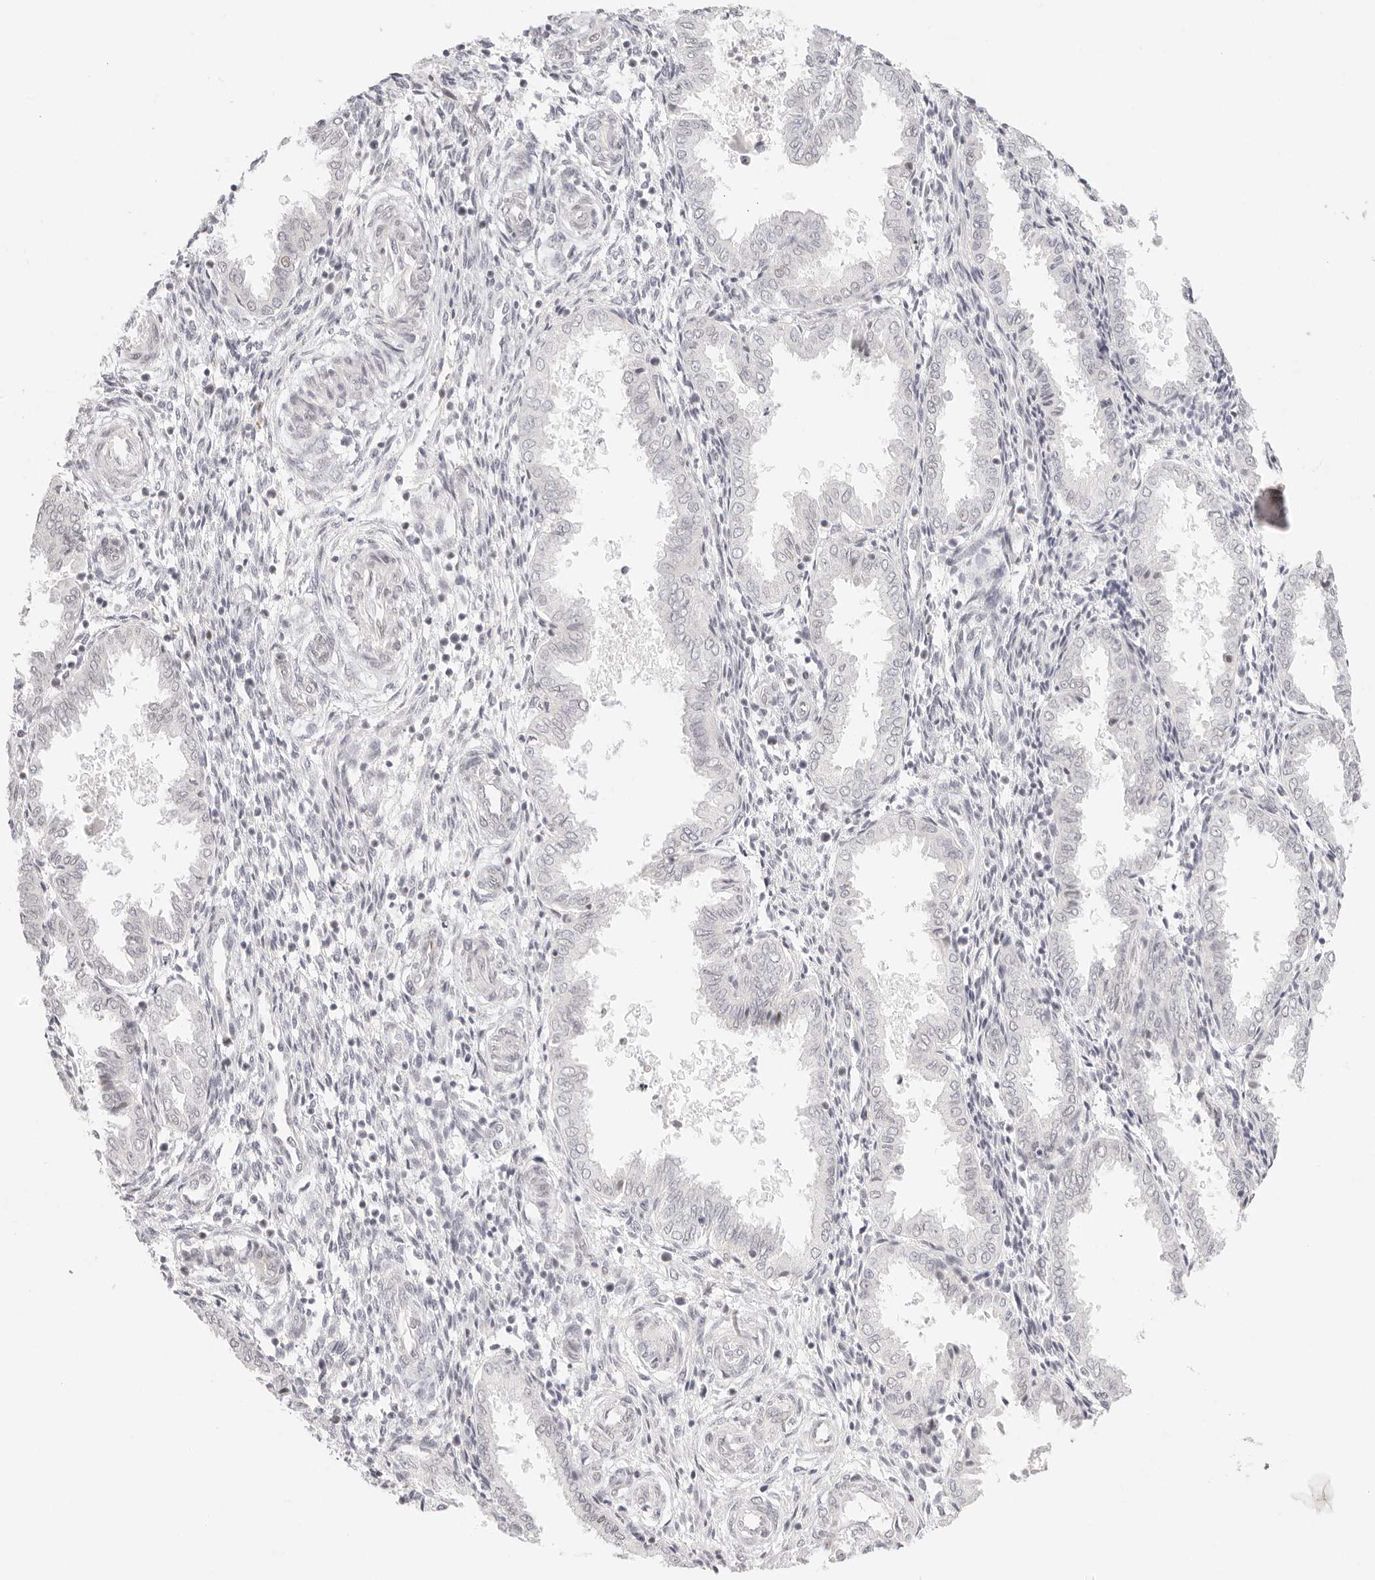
{"staining": {"intensity": "moderate", "quantity": "<25%", "location": "nuclear"}, "tissue": "endometrium", "cell_type": "Cells in endometrial stroma", "image_type": "normal", "snomed": [{"axis": "morphology", "description": "Normal tissue, NOS"}, {"axis": "topography", "description": "Endometrium"}], "caption": "Immunohistochemistry micrograph of unremarkable human endometrium stained for a protein (brown), which shows low levels of moderate nuclear staining in approximately <25% of cells in endometrial stroma.", "gene": "ZC3H11A", "patient": {"sex": "female", "age": 33}}